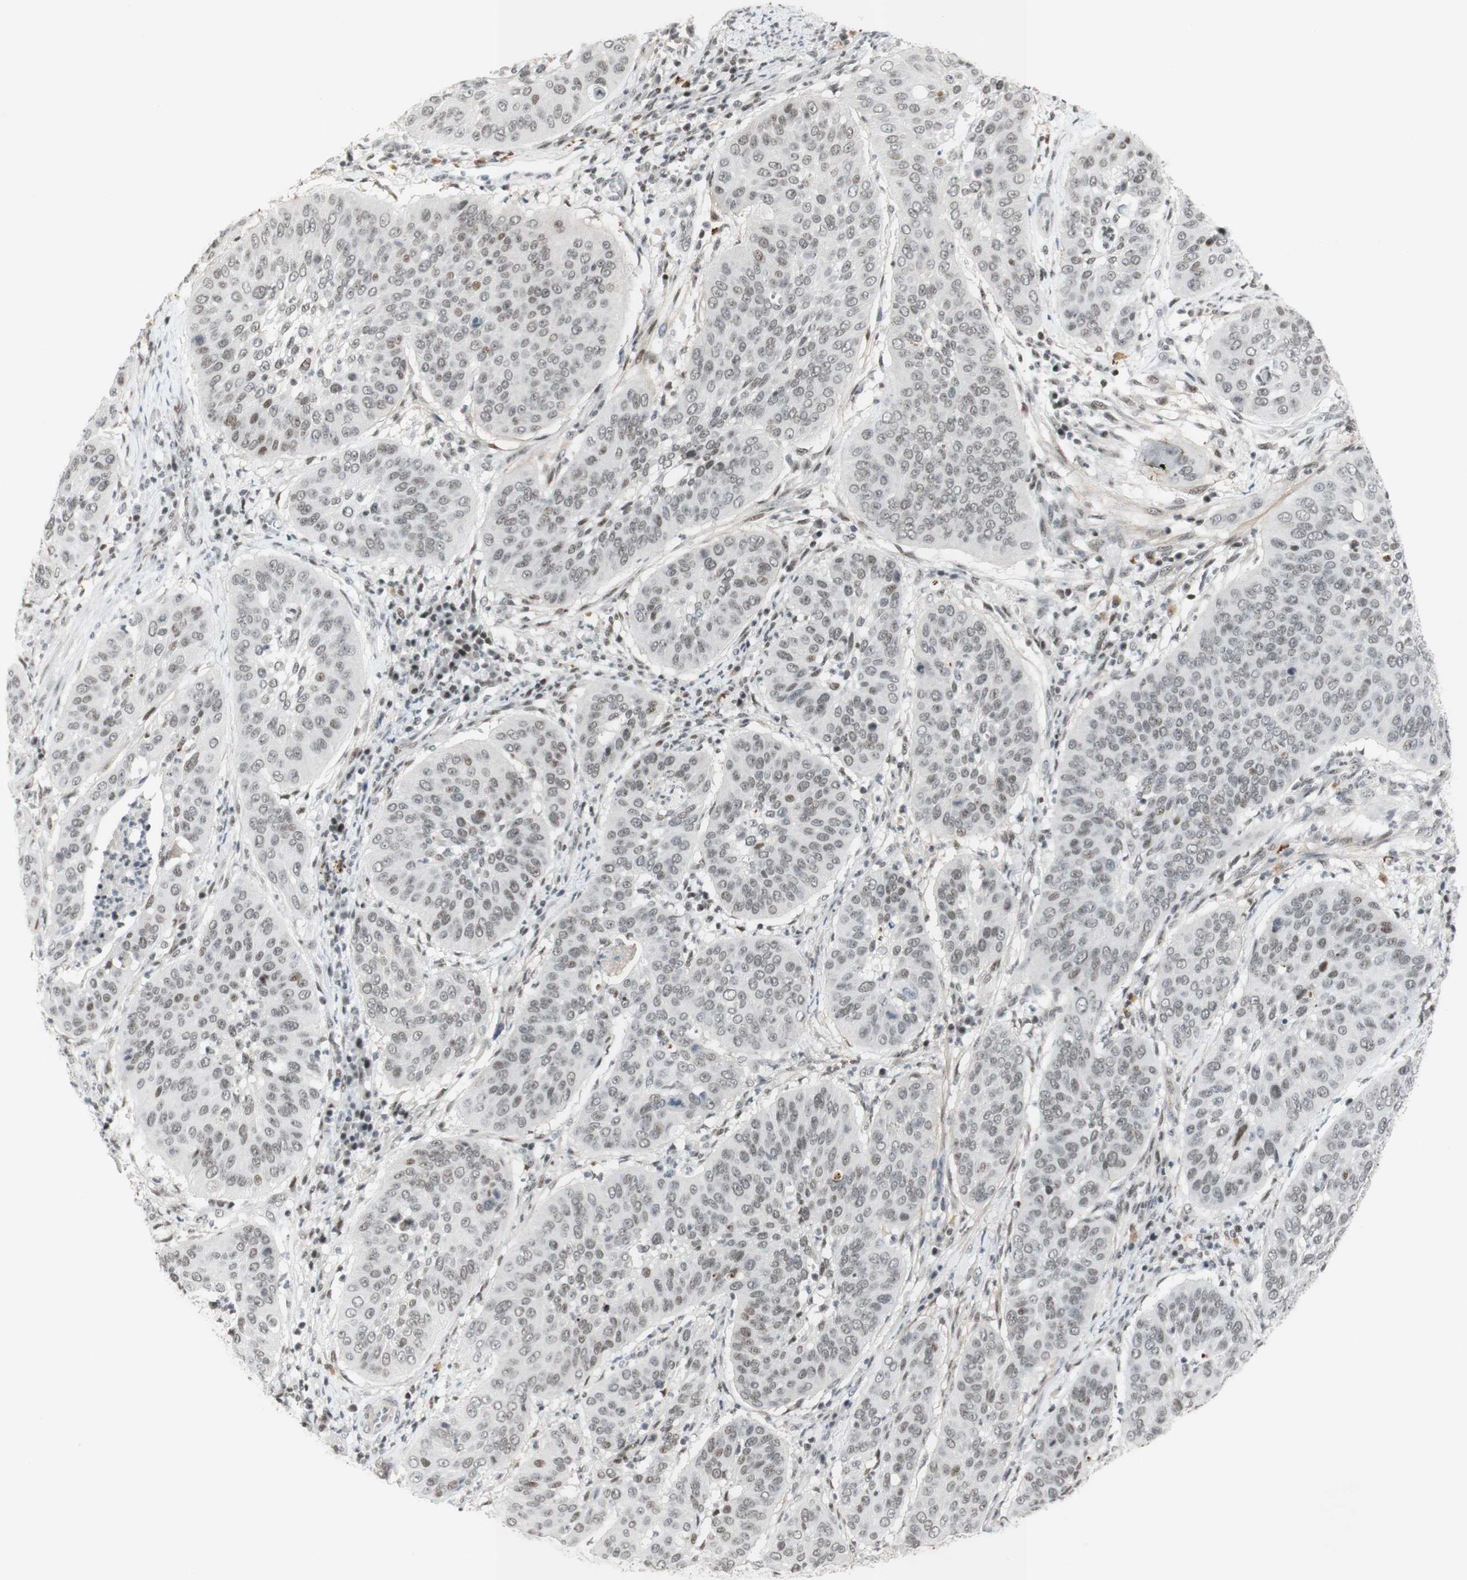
{"staining": {"intensity": "moderate", "quantity": ">75%", "location": "nuclear"}, "tissue": "cervical cancer", "cell_type": "Tumor cells", "image_type": "cancer", "snomed": [{"axis": "morphology", "description": "Normal tissue, NOS"}, {"axis": "morphology", "description": "Squamous cell carcinoma, NOS"}, {"axis": "topography", "description": "Cervix"}], "caption": "The image shows staining of squamous cell carcinoma (cervical), revealing moderate nuclear protein positivity (brown color) within tumor cells.", "gene": "IRF1", "patient": {"sex": "female", "age": 39}}